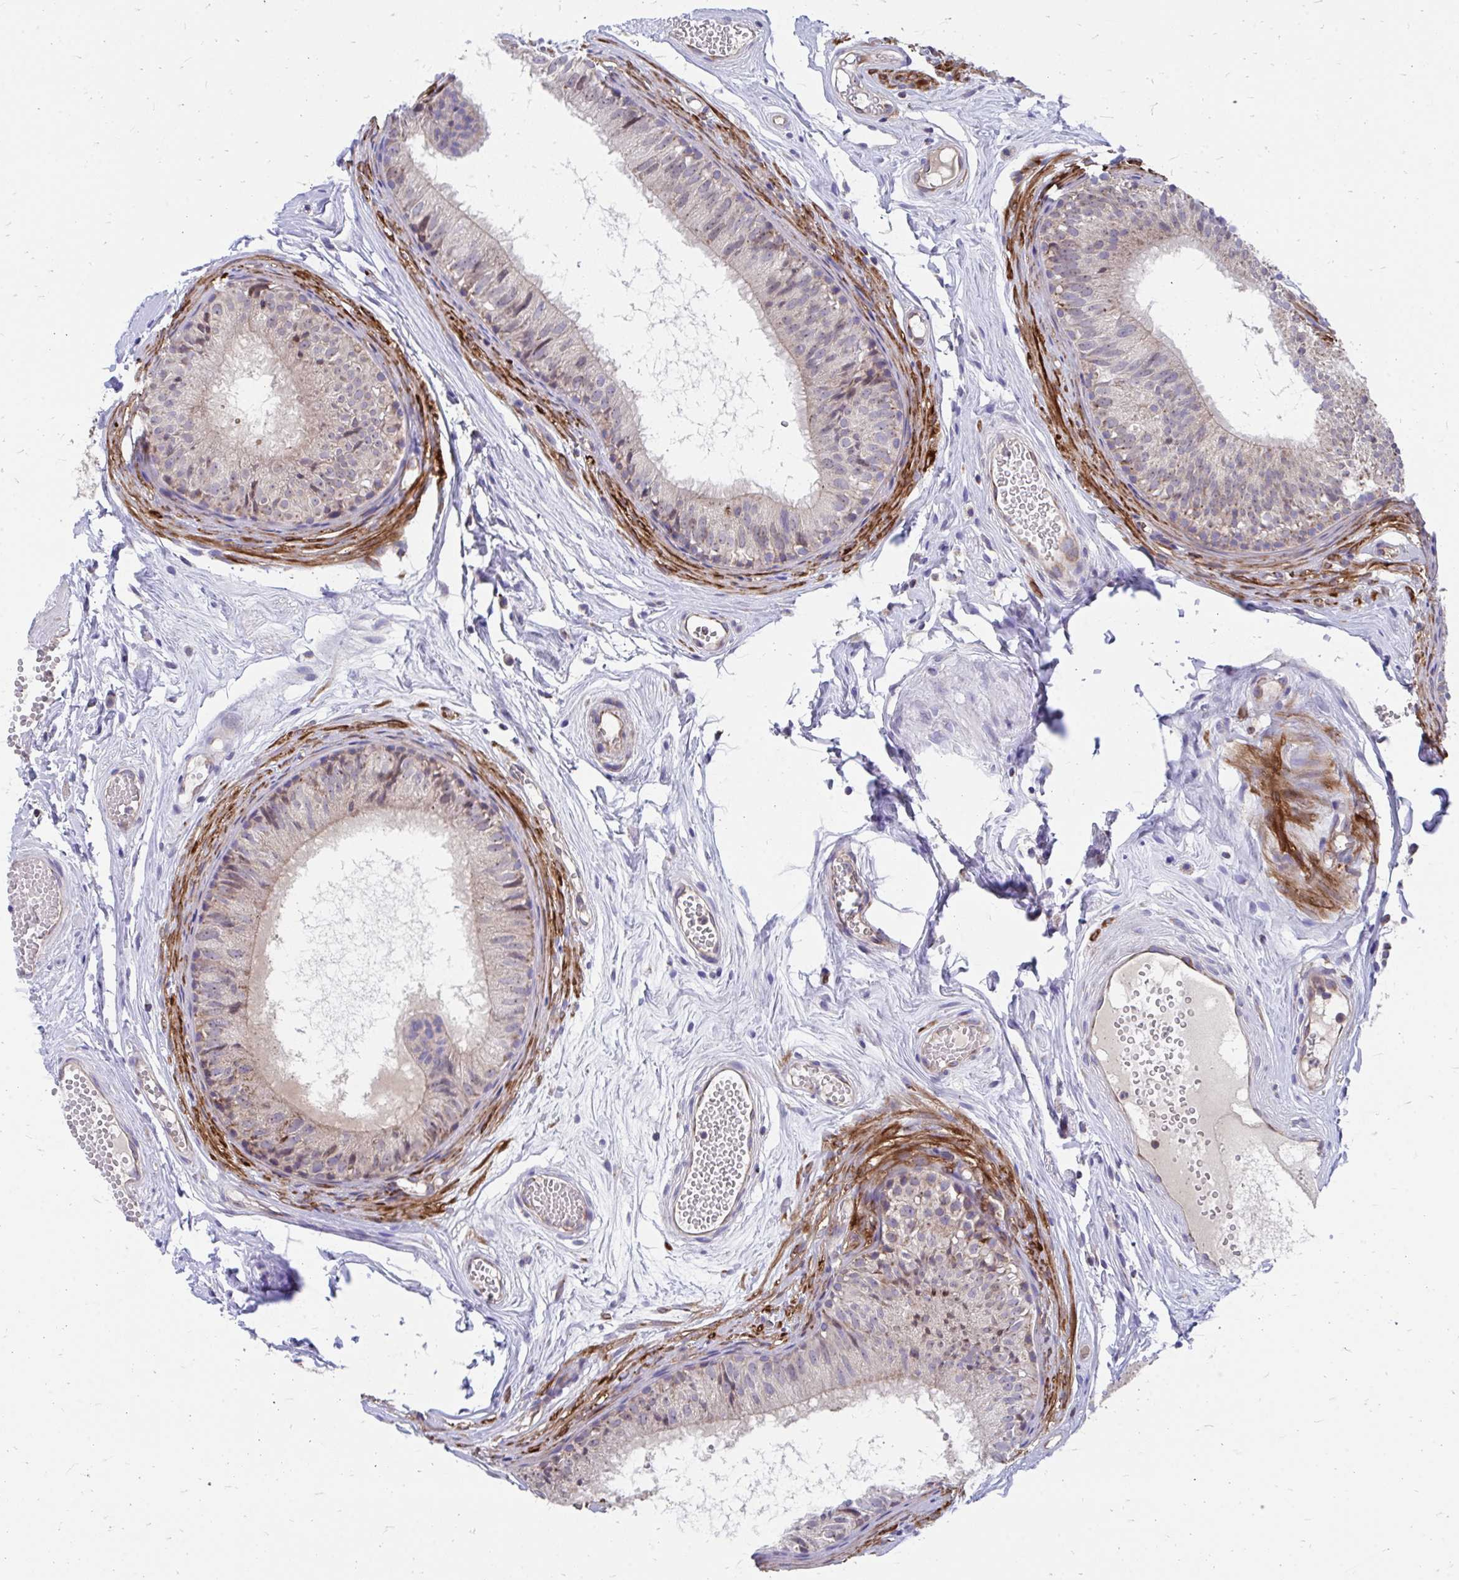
{"staining": {"intensity": "weak", "quantity": "25%-75%", "location": "cytoplasmic/membranous"}, "tissue": "epididymis", "cell_type": "Glandular cells", "image_type": "normal", "snomed": [{"axis": "morphology", "description": "Normal tissue, NOS"}, {"axis": "morphology", "description": "Seminoma, NOS"}, {"axis": "topography", "description": "Testis"}, {"axis": "topography", "description": "Epididymis"}], "caption": "IHC image of benign human epididymis stained for a protein (brown), which exhibits low levels of weak cytoplasmic/membranous expression in approximately 25%-75% of glandular cells.", "gene": "FHIP1B", "patient": {"sex": "male", "age": 34}}